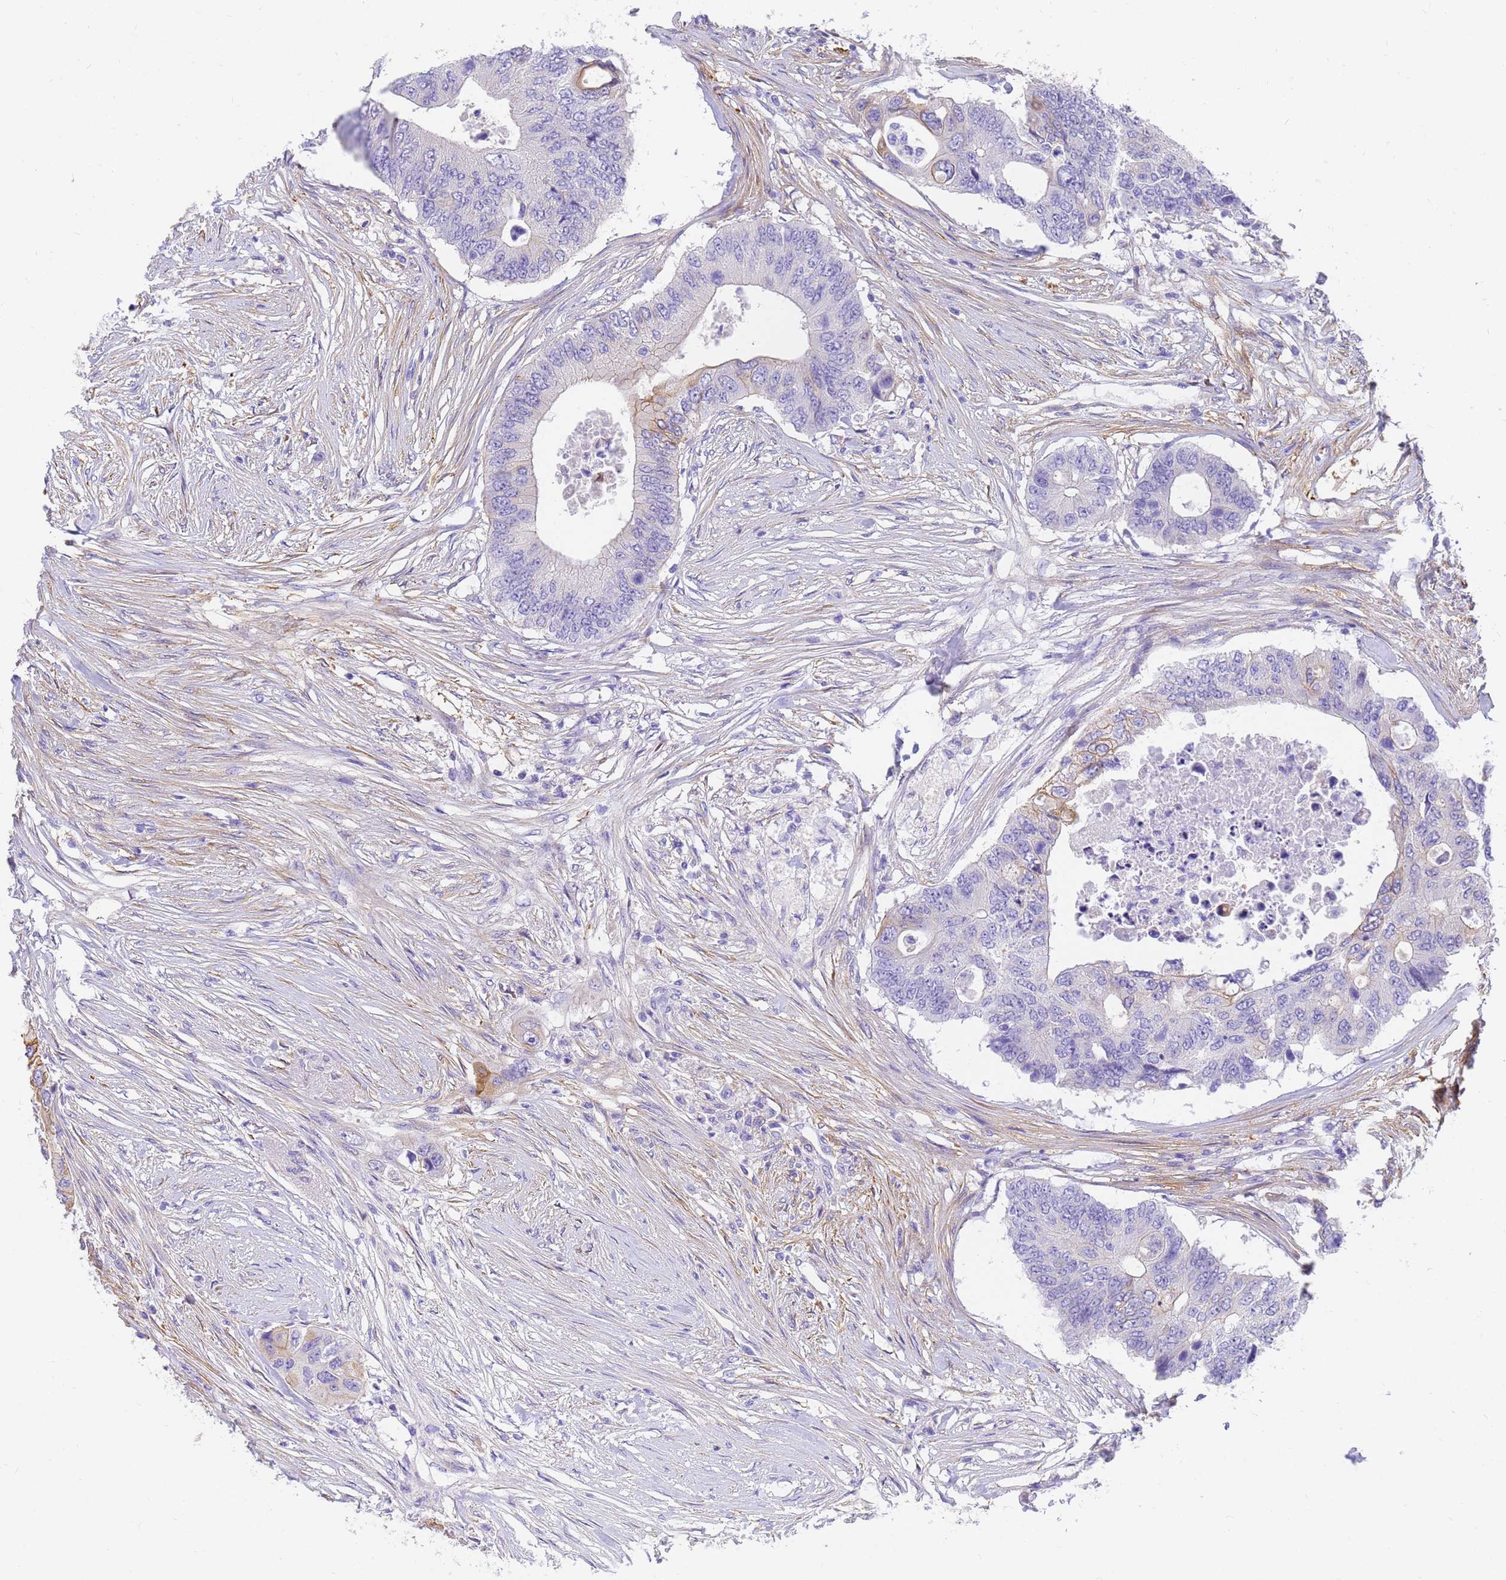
{"staining": {"intensity": "negative", "quantity": "none", "location": "none"}, "tissue": "colorectal cancer", "cell_type": "Tumor cells", "image_type": "cancer", "snomed": [{"axis": "morphology", "description": "Adenocarcinoma, NOS"}, {"axis": "topography", "description": "Colon"}], "caption": "The IHC histopathology image has no significant staining in tumor cells of adenocarcinoma (colorectal) tissue.", "gene": "MVB12A", "patient": {"sex": "male", "age": 71}}